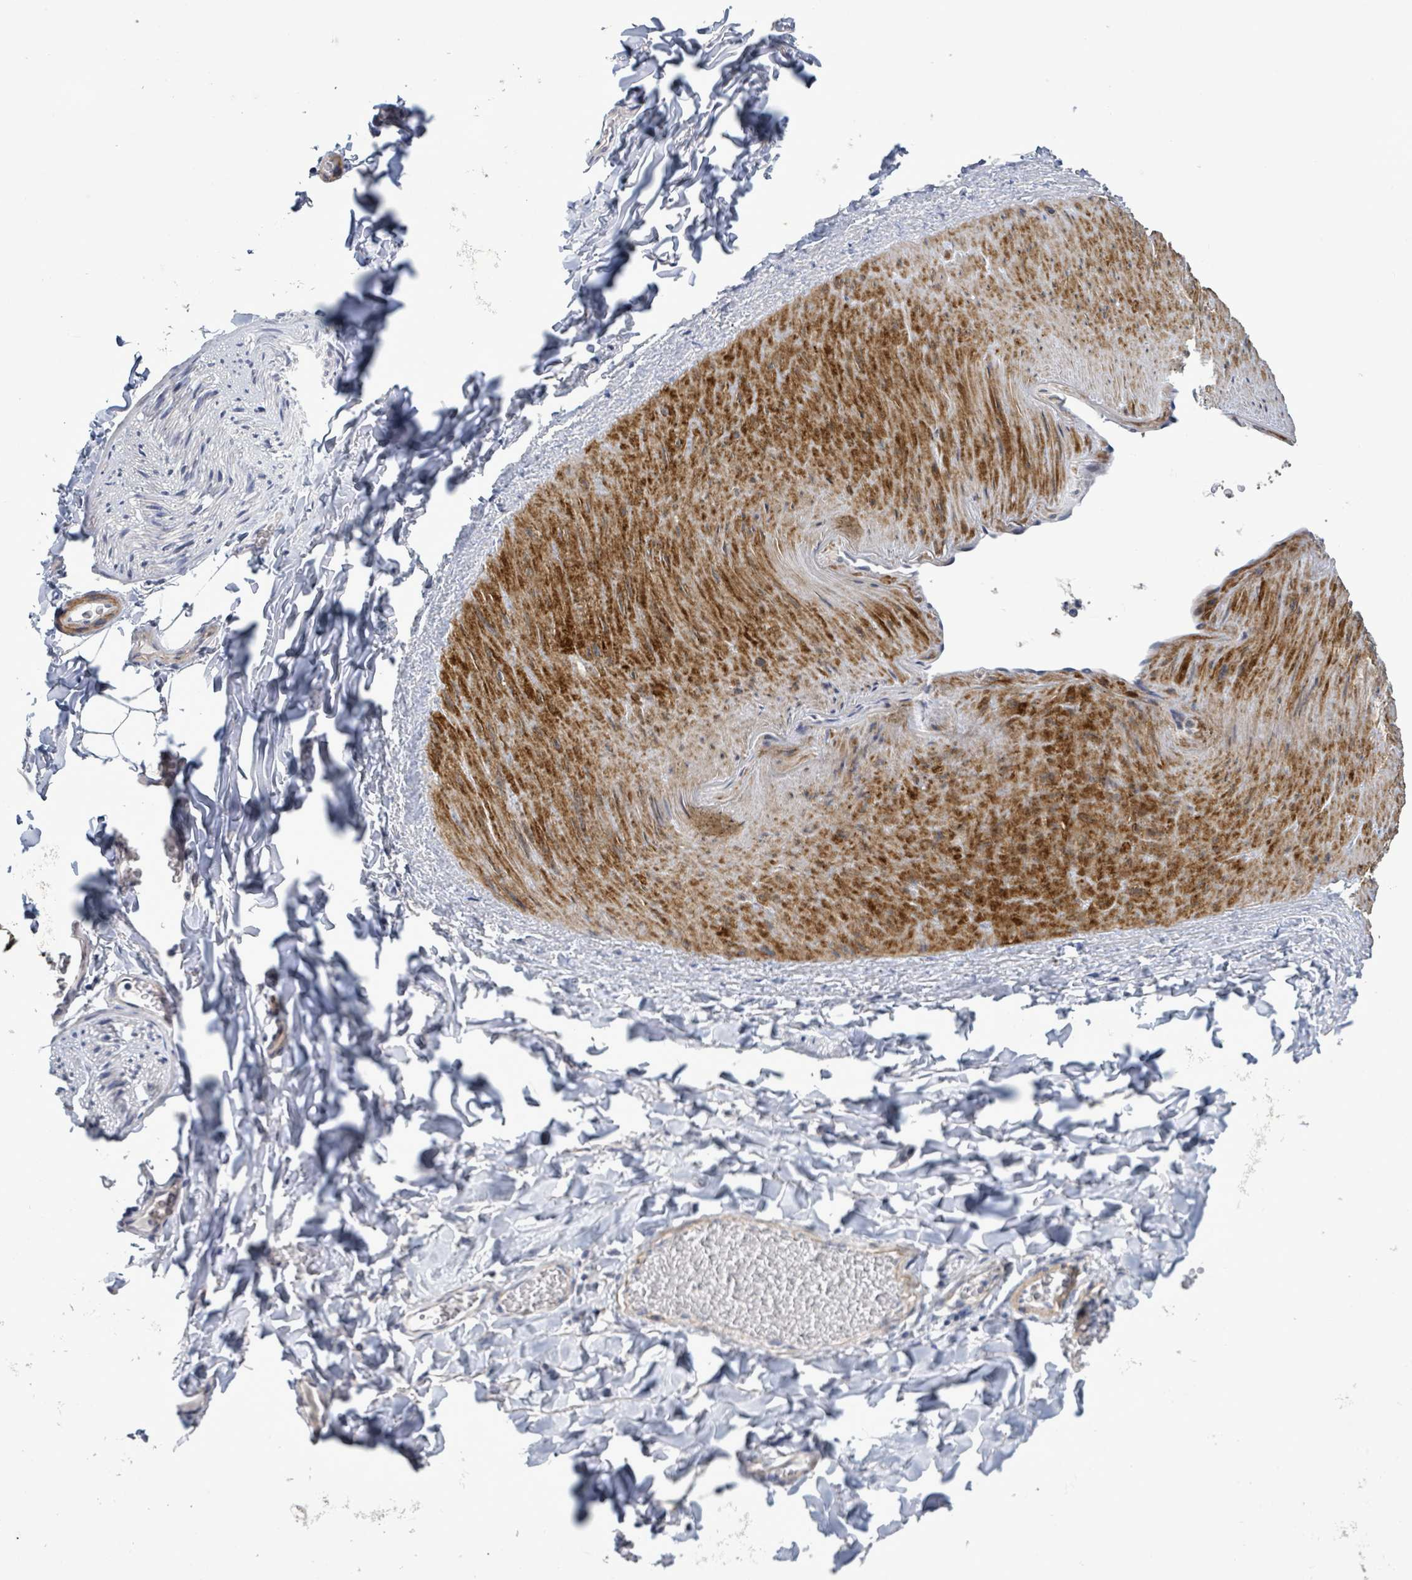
{"staining": {"intensity": "negative", "quantity": "none", "location": "none"}, "tissue": "adipose tissue", "cell_type": "Adipocytes", "image_type": "normal", "snomed": [{"axis": "morphology", "description": "Normal tissue, NOS"}, {"axis": "morphology", "description": "Carcinoma, NOS"}, {"axis": "topography", "description": "Pancreas"}, {"axis": "topography", "description": "Peripheral nerve tissue"}], "caption": "The histopathology image reveals no staining of adipocytes in benign adipose tissue.", "gene": "AMMECR1", "patient": {"sex": "female", "age": 29}}